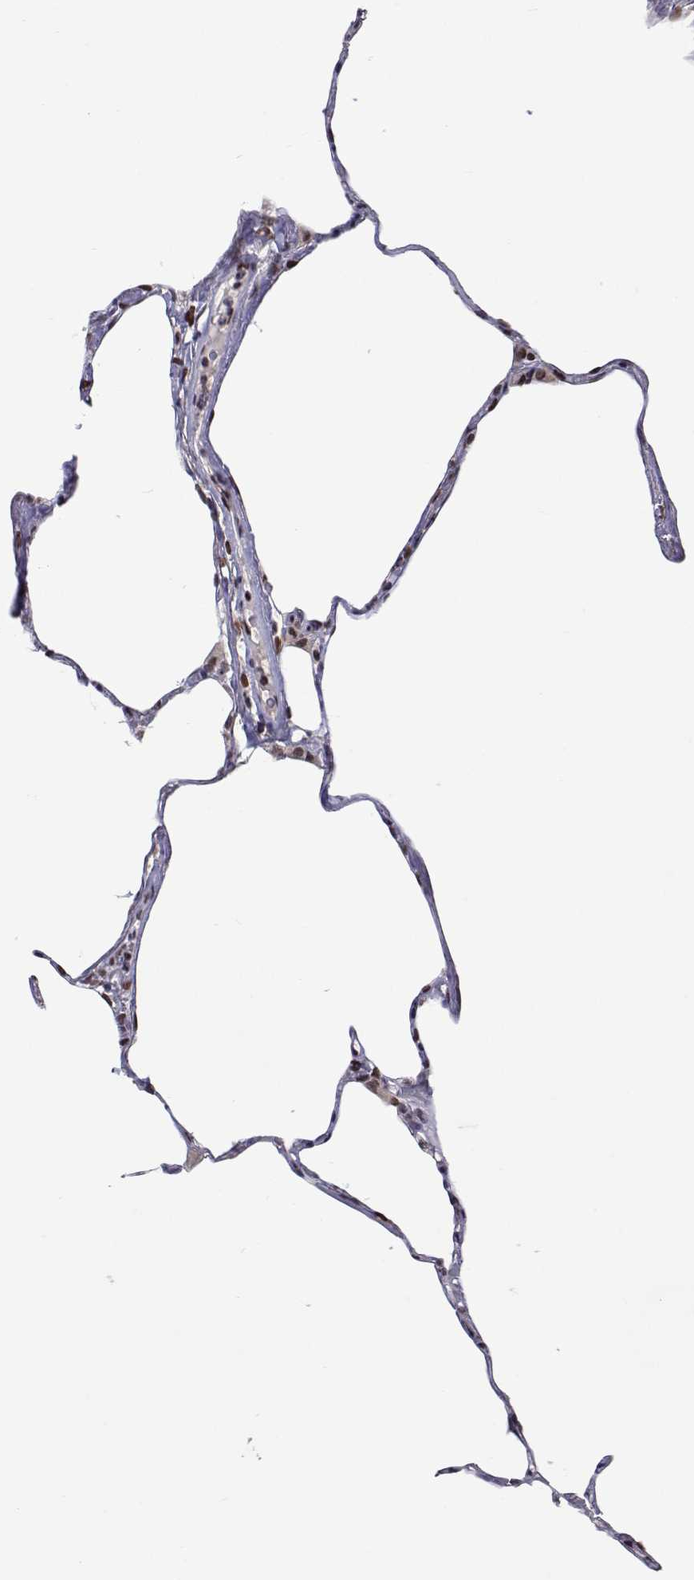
{"staining": {"intensity": "moderate", "quantity": "<25%", "location": "nuclear"}, "tissue": "lung", "cell_type": "Alveolar cells", "image_type": "normal", "snomed": [{"axis": "morphology", "description": "Normal tissue, NOS"}, {"axis": "topography", "description": "Lung"}], "caption": "Lung stained for a protein exhibits moderate nuclear positivity in alveolar cells. The staining is performed using DAB (3,3'-diaminobenzidine) brown chromogen to label protein expression. The nuclei are counter-stained blue using hematoxylin.", "gene": "HNRNPA0", "patient": {"sex": "male", "age": 65}}